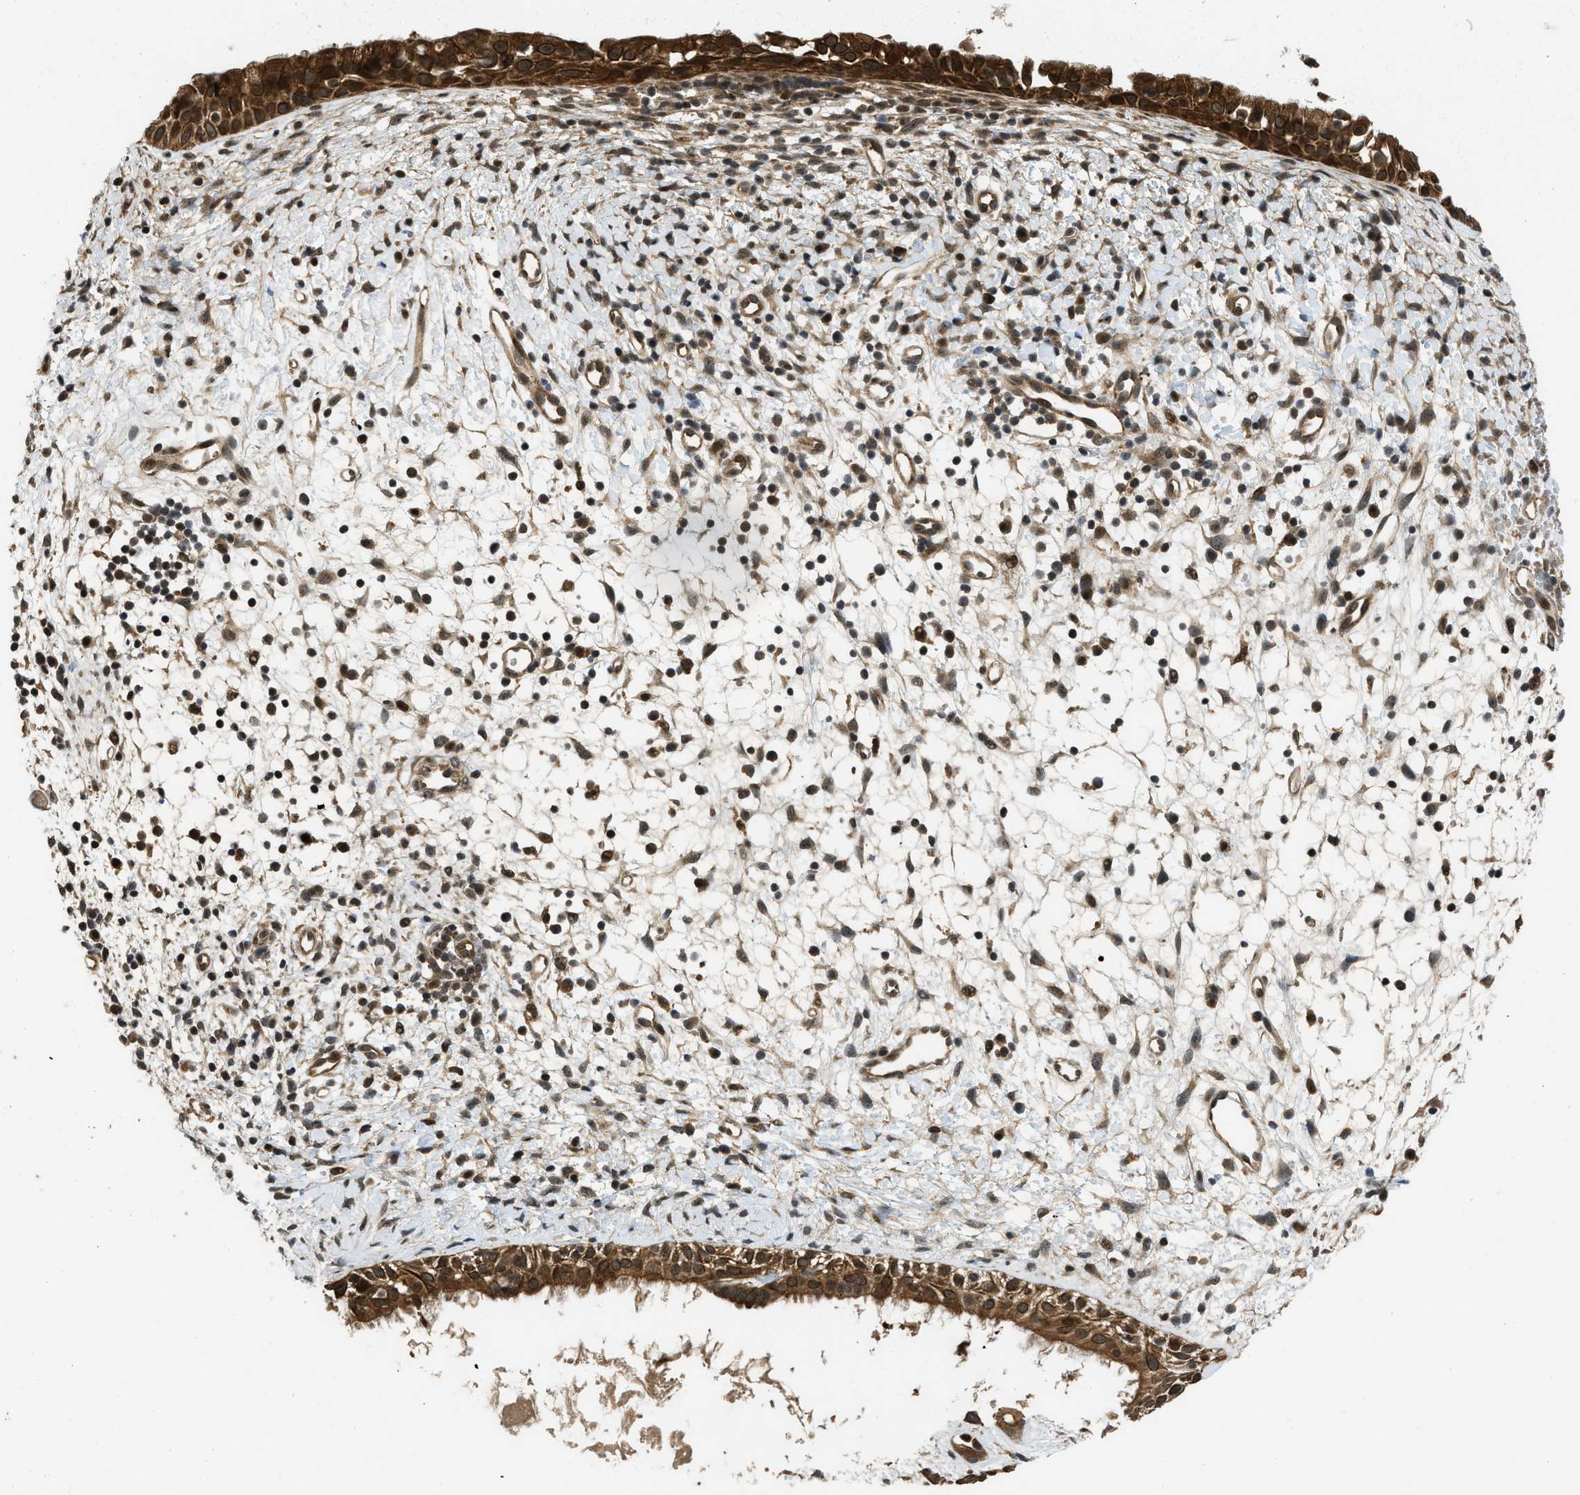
{"staining": {"intensity": "strong", "quantity": ">75%", "location": "cytoplasmic/membranous,nuclear"}, "tissue": "nasopharynx", "cell_type": "Respiratory epithelial cells", "image_type": "normal", "snomed": [{"axis": "morphology", "description": "Normal tissue, NOS"}, {"axis": "topography", "description": "Nasopharynx"}], "caption": "High-power microscopy captured an immunohistochemistry (IHC) histopathology image of benign nasopharynx, revealing strong cytoplasmic/membranous,nuclear staining in approximately >75% of respiratory epithelial cells.", "gene": "DNAJC28", "patient": {"sex": "male", "age": 22}}